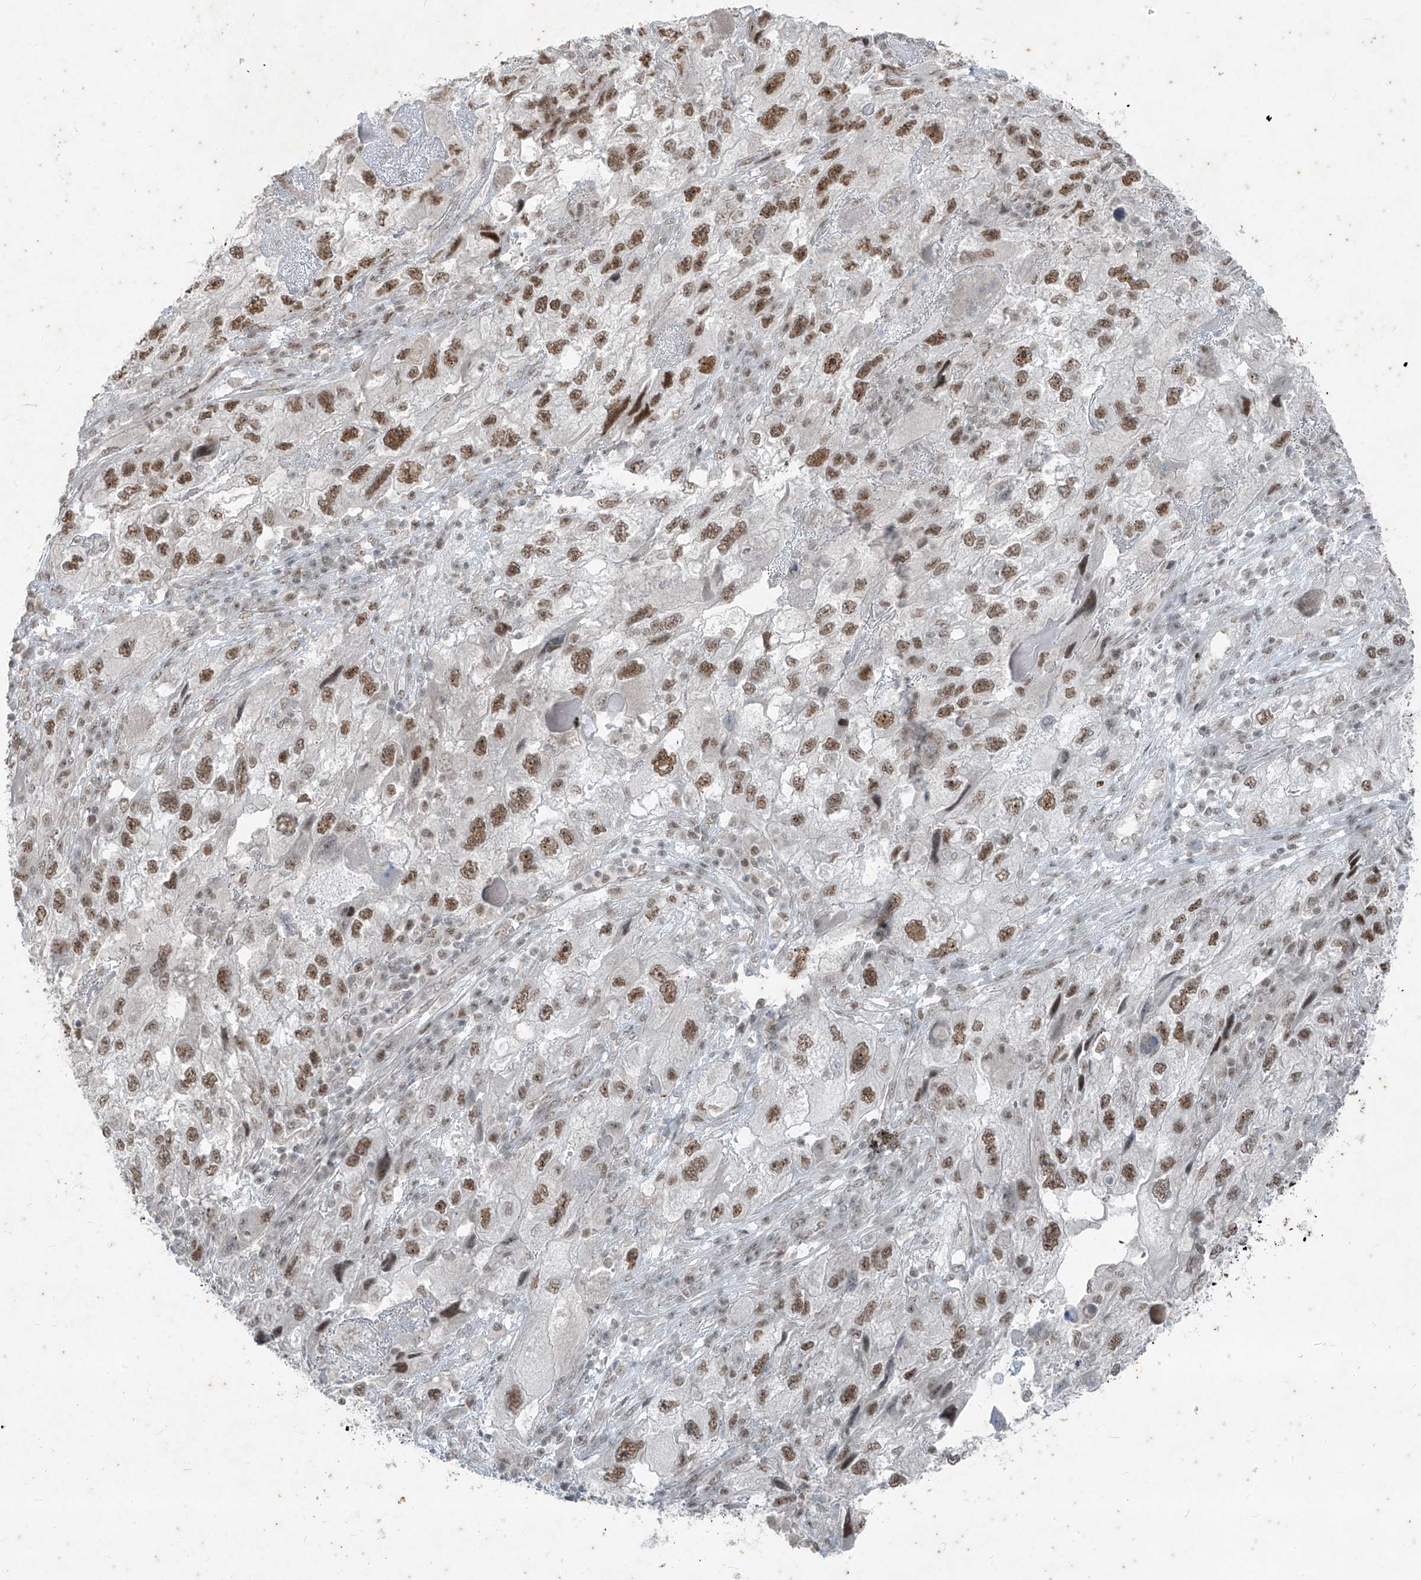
{"staining": {"intensity": "moderate", "quantity": ">75%", "location": "nuclear"}, "tissue": "endometrial cancer", "cell_type": "Tumor cells", "image_type": "cancer", "snomed": [{"axis": "morphology", "description": "Adenocarcinoma, NOS"}, {"axis": "topography", "description": "Endometrium"}], "caption": "Immunohistochemical staining of human endometrial adenocarcinoma displays medium levels of moderate nuclear staining in approximately >75% of tumor cells.", "gene": "ZNF354B", "patient": {"sex": "female", "age": 49}}